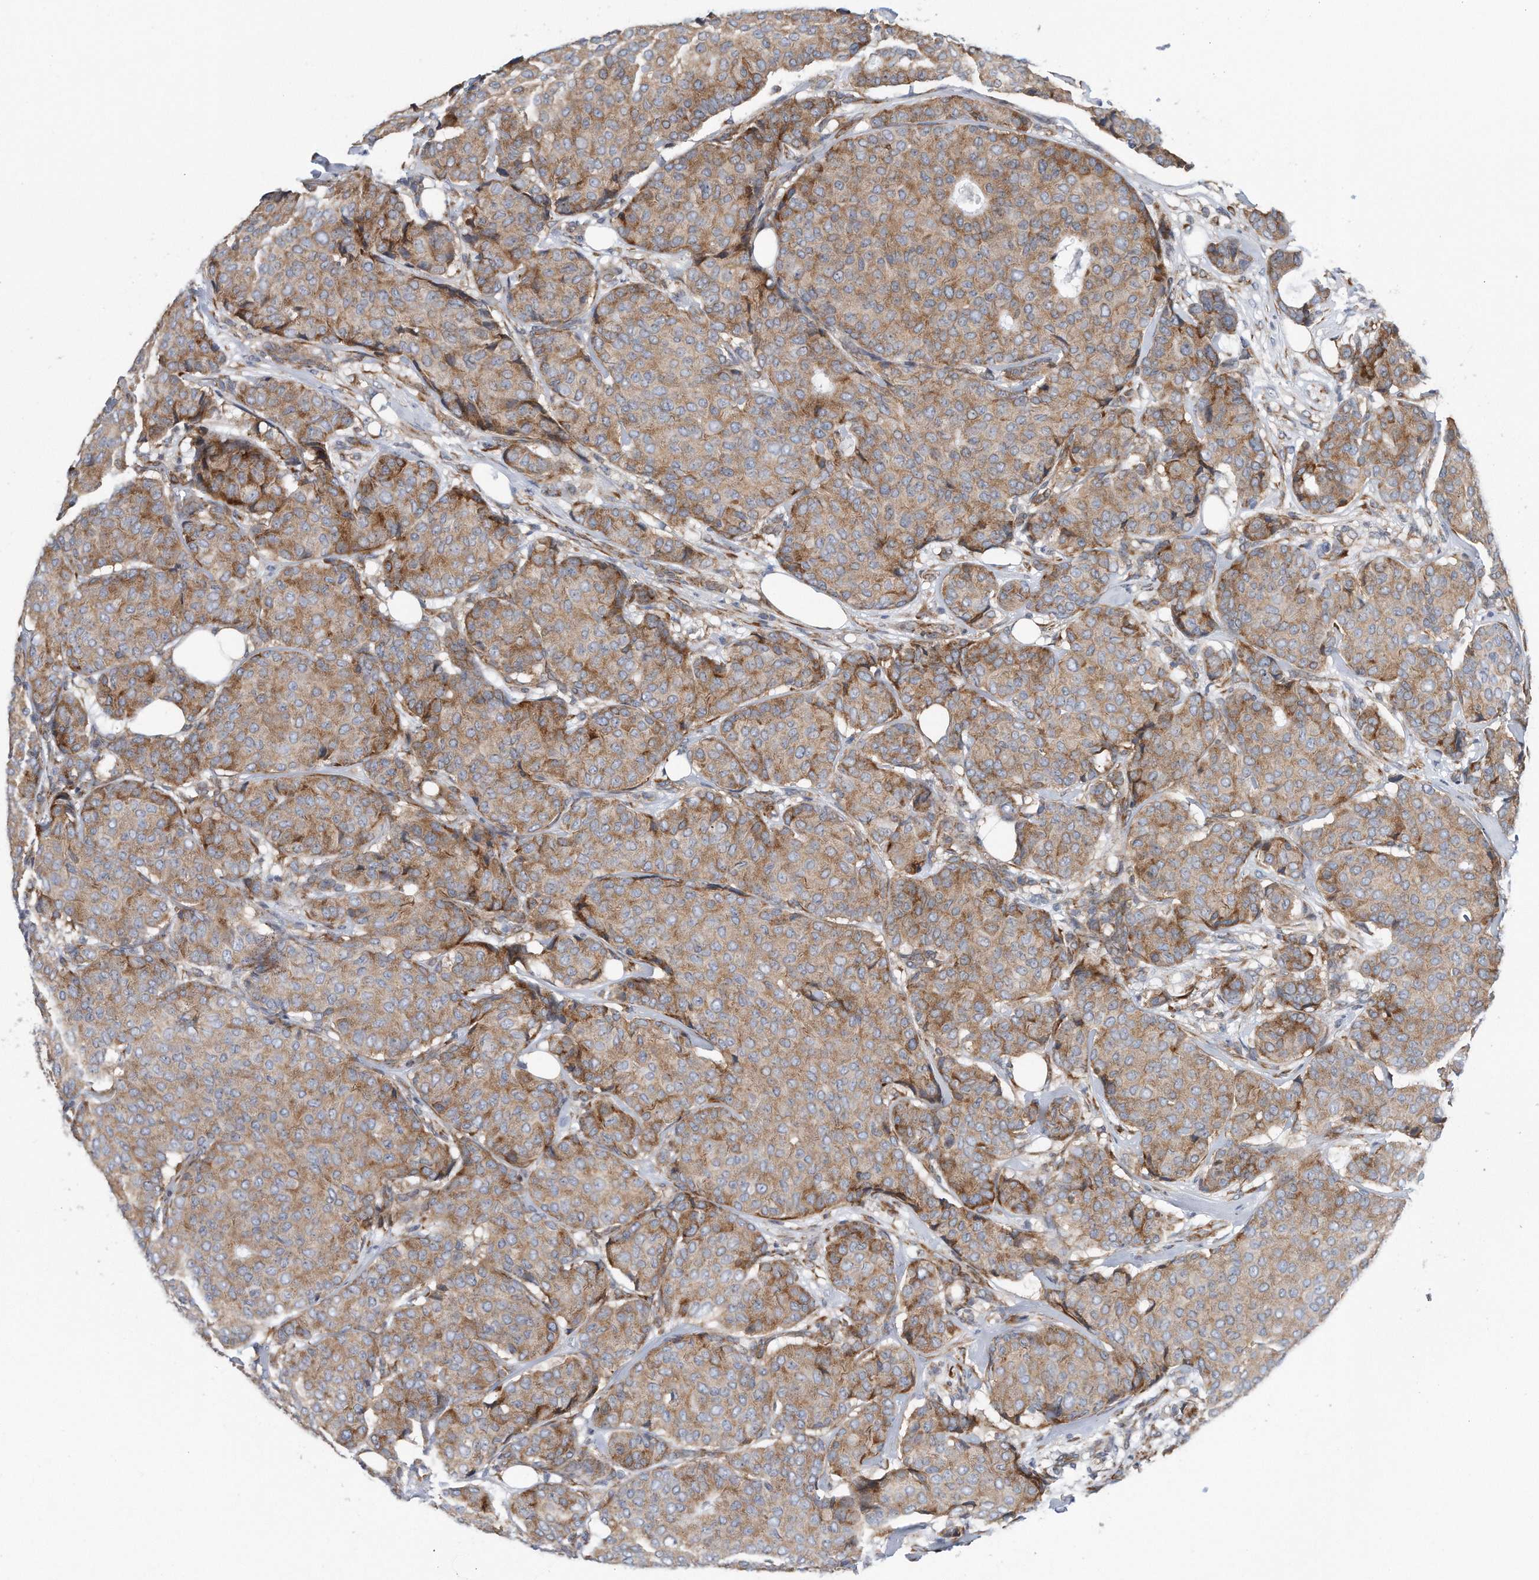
{"staining": {"intensity": "moderate", "quantity": ">75%", "location": "cytoplasmic/membranous"}, "tissue": "breast cancer", "cell_type": "Tumor cells", "image_type": "cancer", "snomed": [{"axis": "morphology", "description": "Duct carcinoma"}, {"axis": "topography", "description": "Breast"}], "caption": "Protein staining of breast infiltrating ductal carcinoma tissue reveals moderate cytoplasmic/membranous expression in about >75% of tumor cells.", "gene": "RPL26L1", "patient": {"sex": "female", "age": 75}}